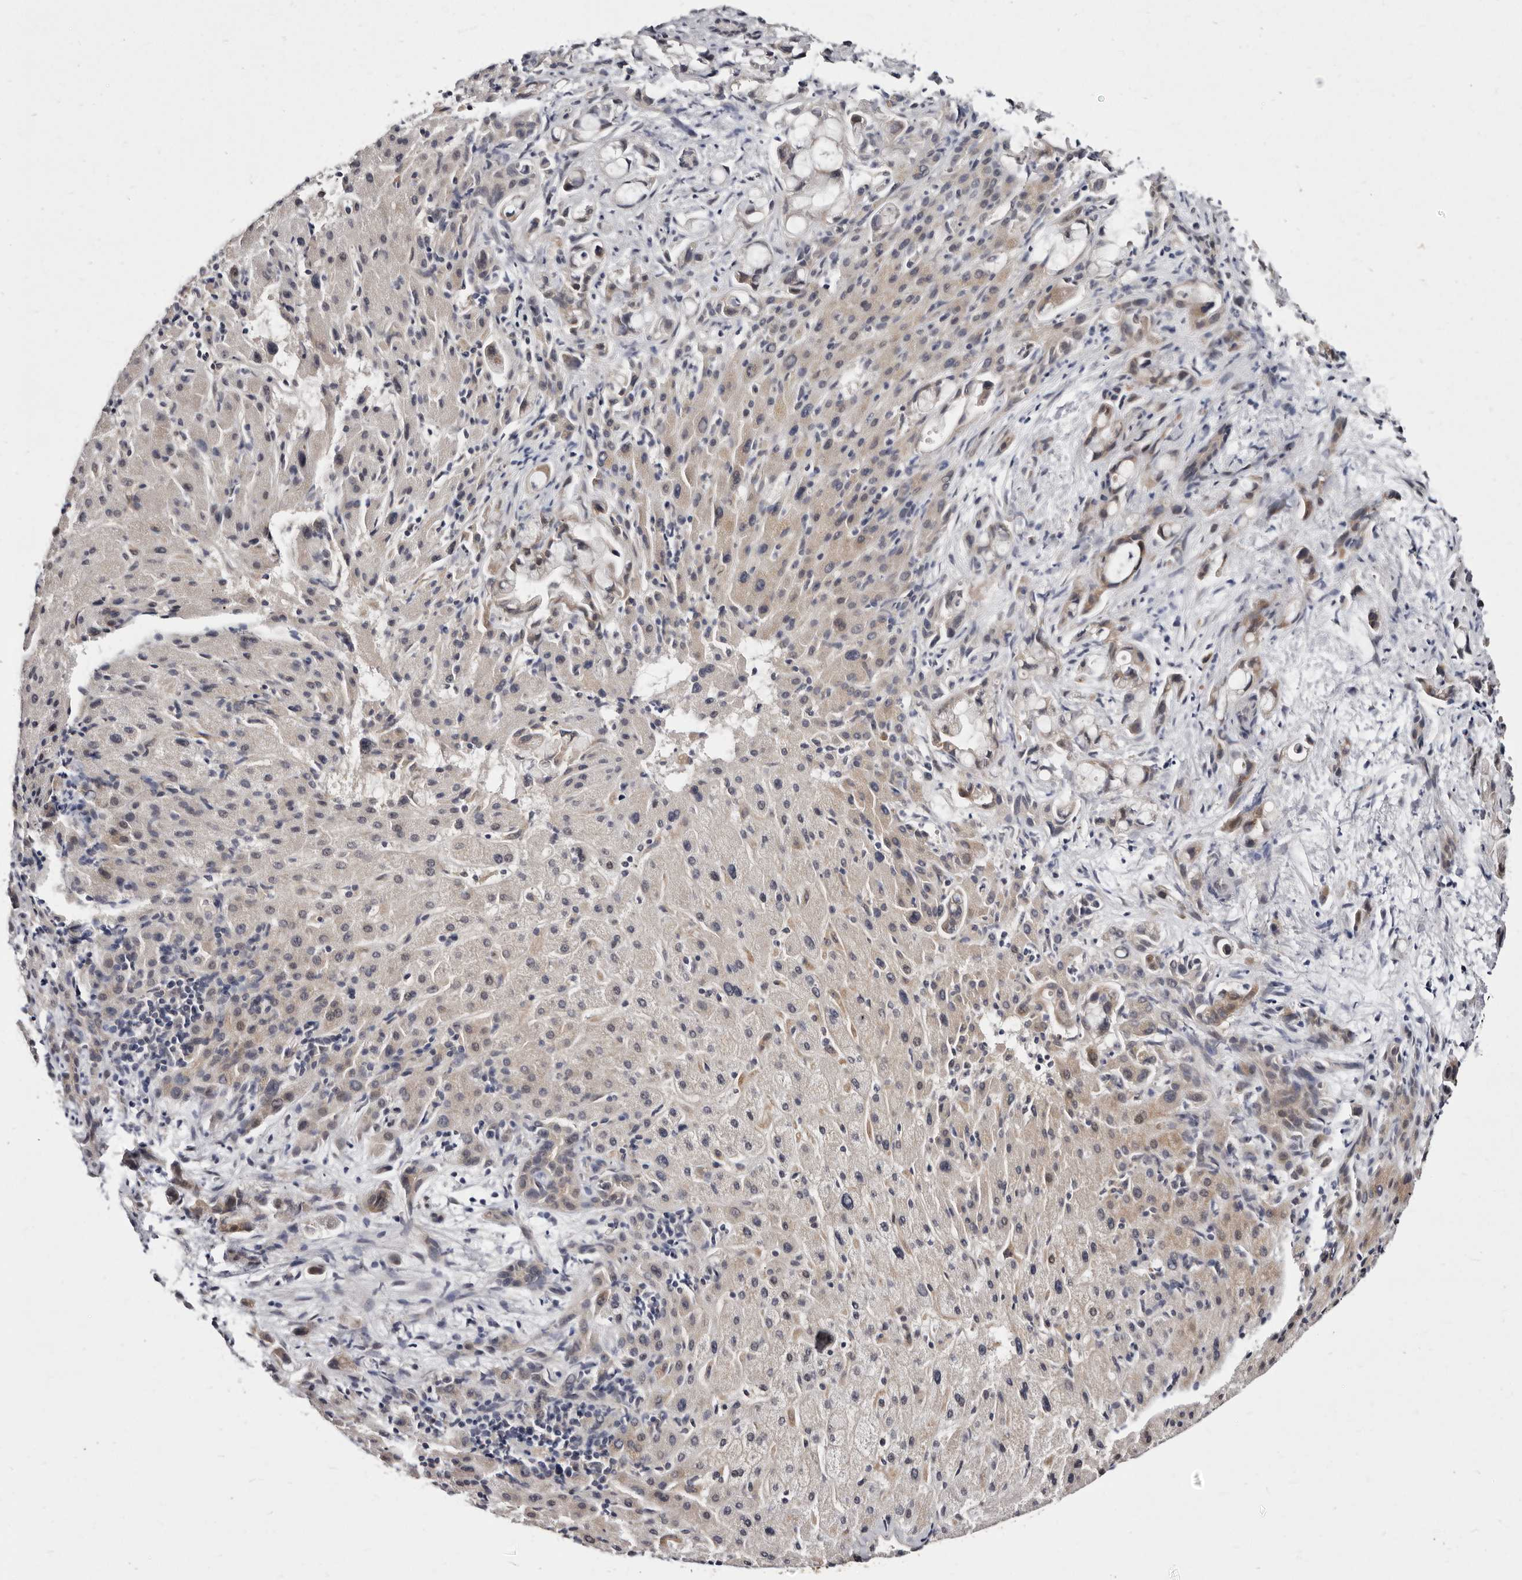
{"staining": {"intensity": "moderate", "quantity": "<25%", "location": "cytoplasmic/membranous"}, "tissue": "liver cancer", "cell_type": "Tumor cells", "image_type": "cancer", "snomed": [{"axis": "morphology", "description": "Cholangiocarcinoma"}, {"axis": "topography", "description": "Liver"}], "caption": "Immunohistochemical staining of liver cancer (cholangiocarcinoma) demonstrates moderate cytoplasmic/membranous protein expression in about <25% of tumor cells.", "gene": "KLHL4", "patient": {"sex": "female", "age": 72}}